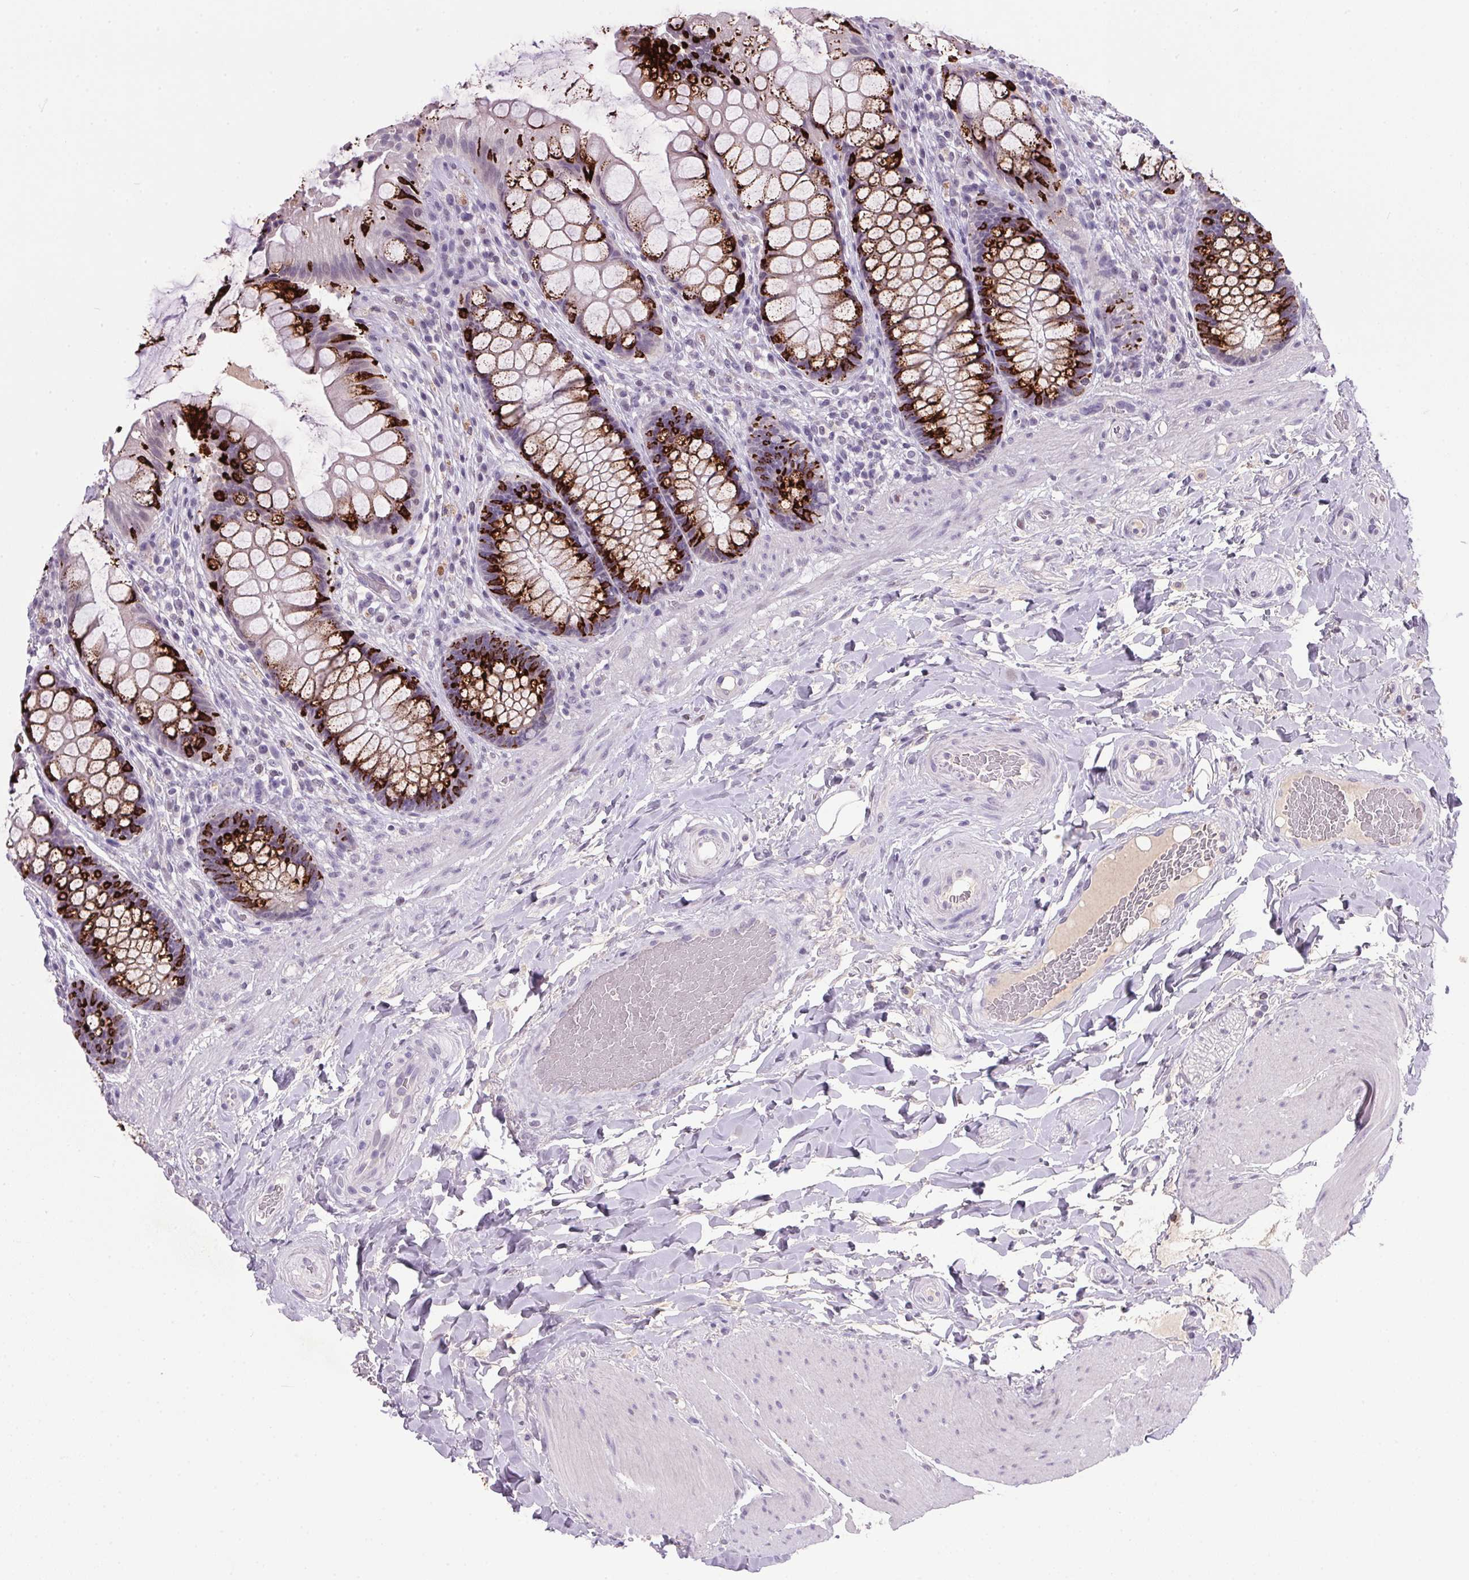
{"staining": {"intensity": "strong", "quantity": ">75%", "location": "cytoplasmic/membranous"}, "tissue": "rectum", "cell_type": "Glandular cells", "image_type": "normal", "snomed": [{"axis": "morphology", "description": "Normal tissue, NOS"}, {"axis": "topography", "description": "Rectum"}], "caption": "The micrograph displays immunohistochemical staining of normal rectum. There is strong cytoplasmic/membranous staining is appreciated in about >75% of glandular cells.", "gene": "TRDN", "patient": {"sex": "female", "age": 58}}